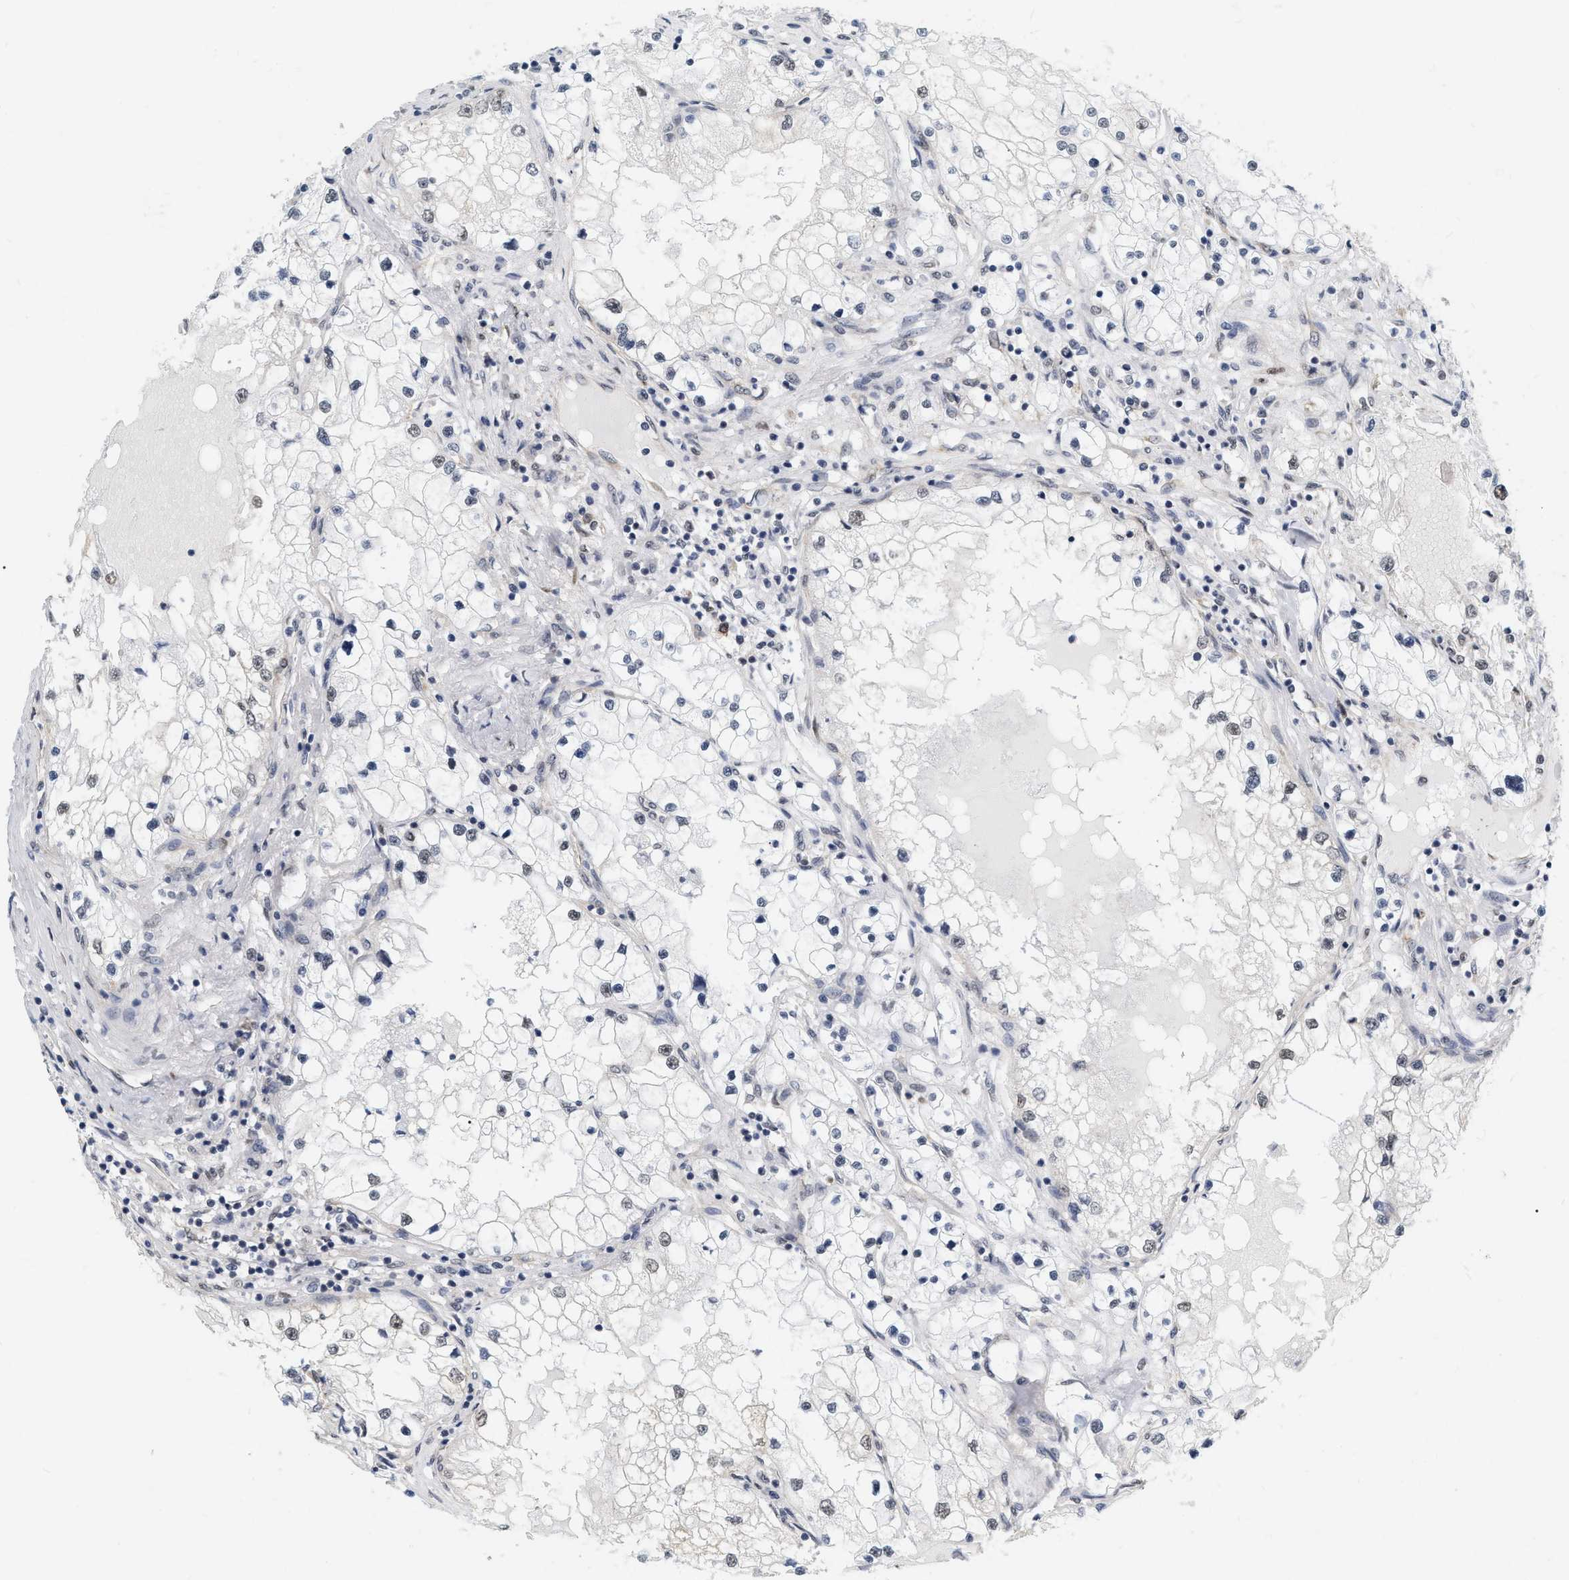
{"staining": {"intensity": "weak", "quantity": "<25%", "location": "nuclear"}, "tissue": "renal cancer", "cell_type": "Tumor cells", "image_type": "cancer", "snomed": [{"axis": "morphology", "description": "Adenocarcinoma, NOS"}, {"axis": "topography", "description": "Kidney"}], "caption": "Tumor cells show no significant protein positivity in adenocarcinoma (renal).", "gene": "RUVBL1", "patient": {"sex": "male", "age": 68}}